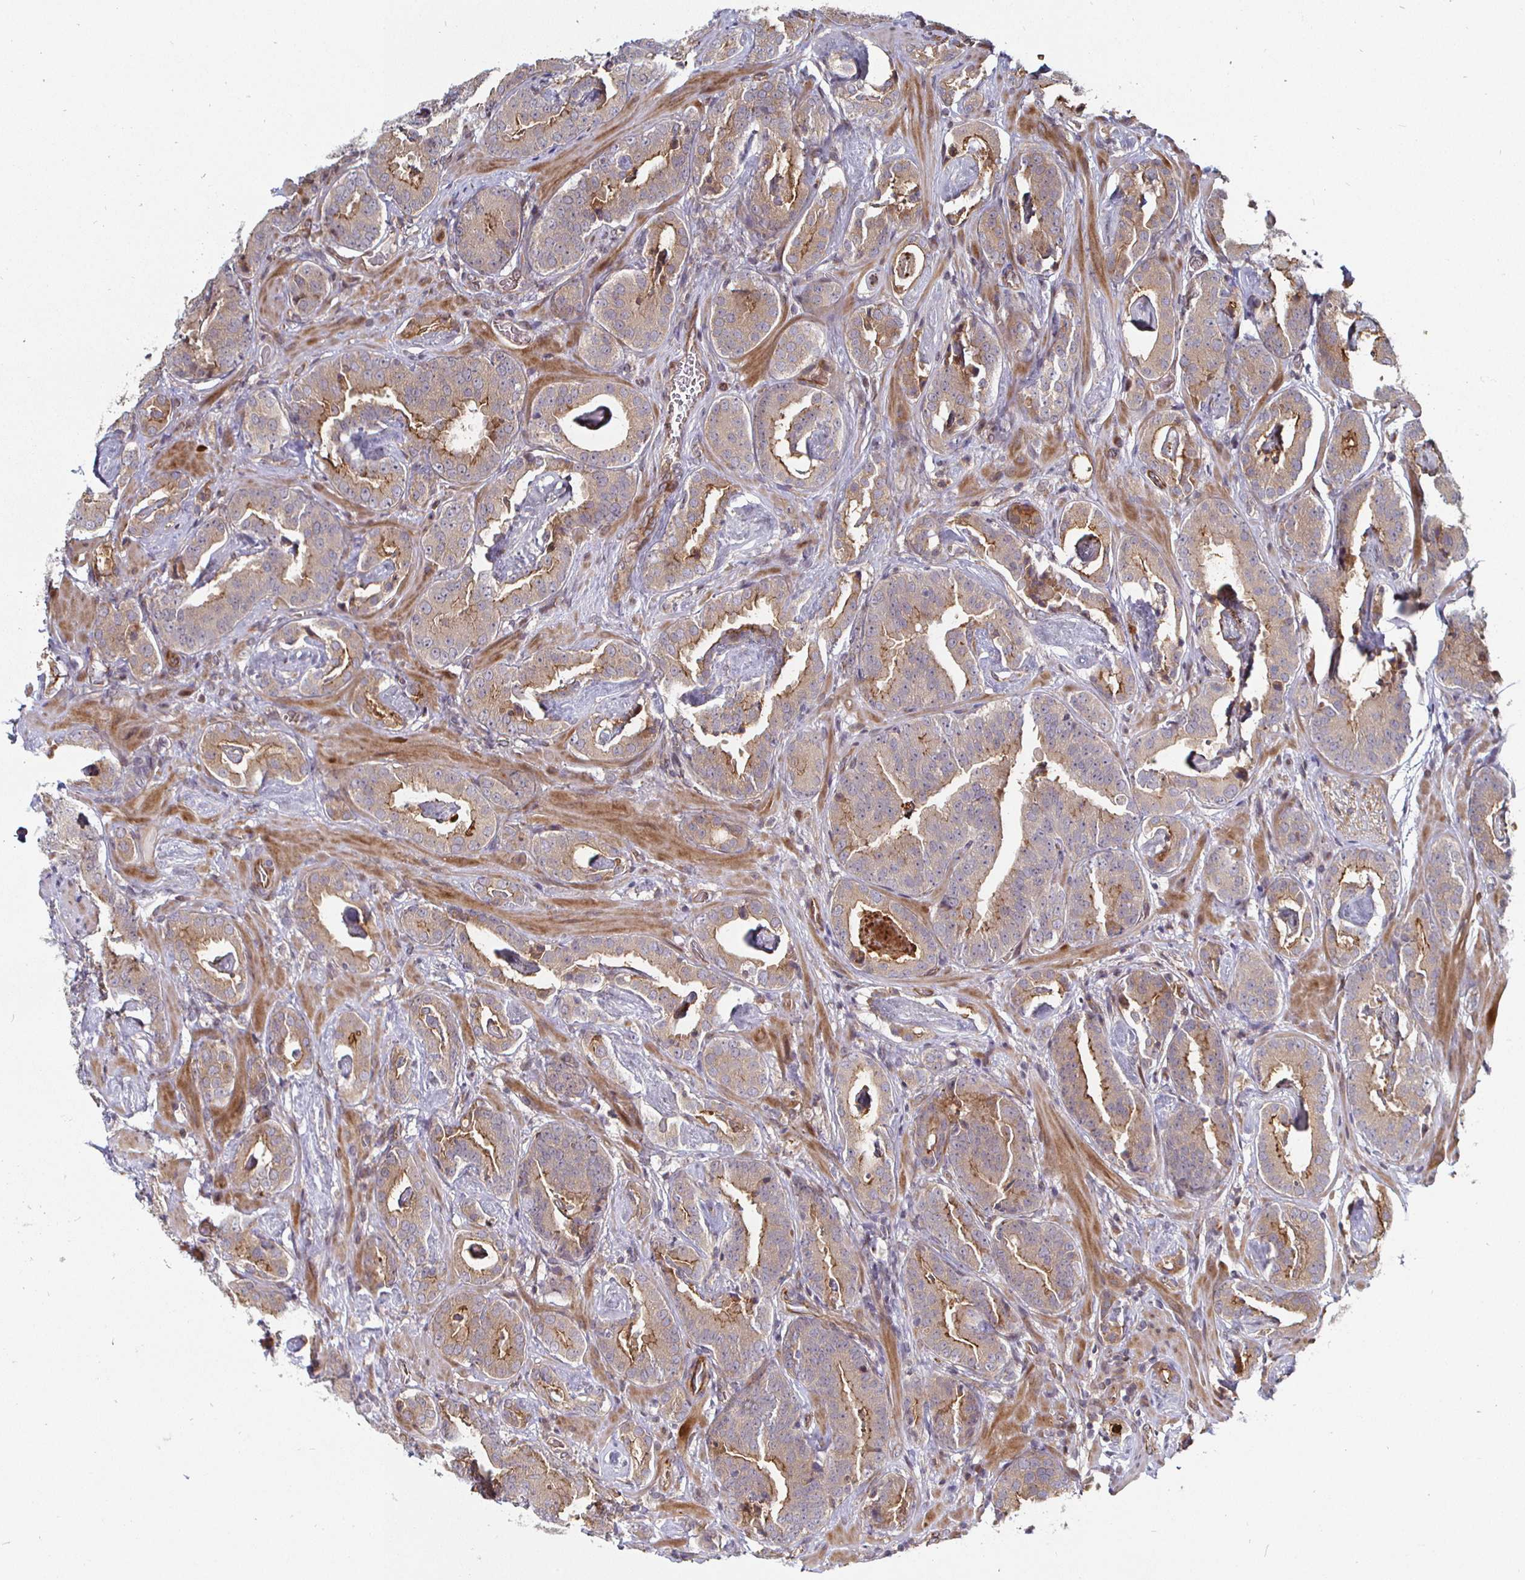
{"staining": {"intensity": "moderate", "quantity": "25%-75%", "location": "cytoplasmic/membranous"}, "tissue": "prostate cancer", "cell_type": "Tumor cells", "image_type": "cancer", "snomed": [{"axis": "morphology", "description": "Adenocarcinoma, Low grade"}, {"axis": "topography", "description": "Prostate"}], "caption": "Immunohistochemistry (IHC) (DAB (3,3'-diaminobenzidine)) staining of human prostate cancer (low-grade adenocarcinoma) reveals moderate cytoplasmic/membranous protein expression in about 25%-75% of tumor cells. The staining was performed using DAB (3,3'-diaminobenzidine), with brown indicating positive protein expression. Nuclei are stained blue with hematoxylin.", "gene": "TBKBP1", "patient": {"sex": "male", "age": 62}}